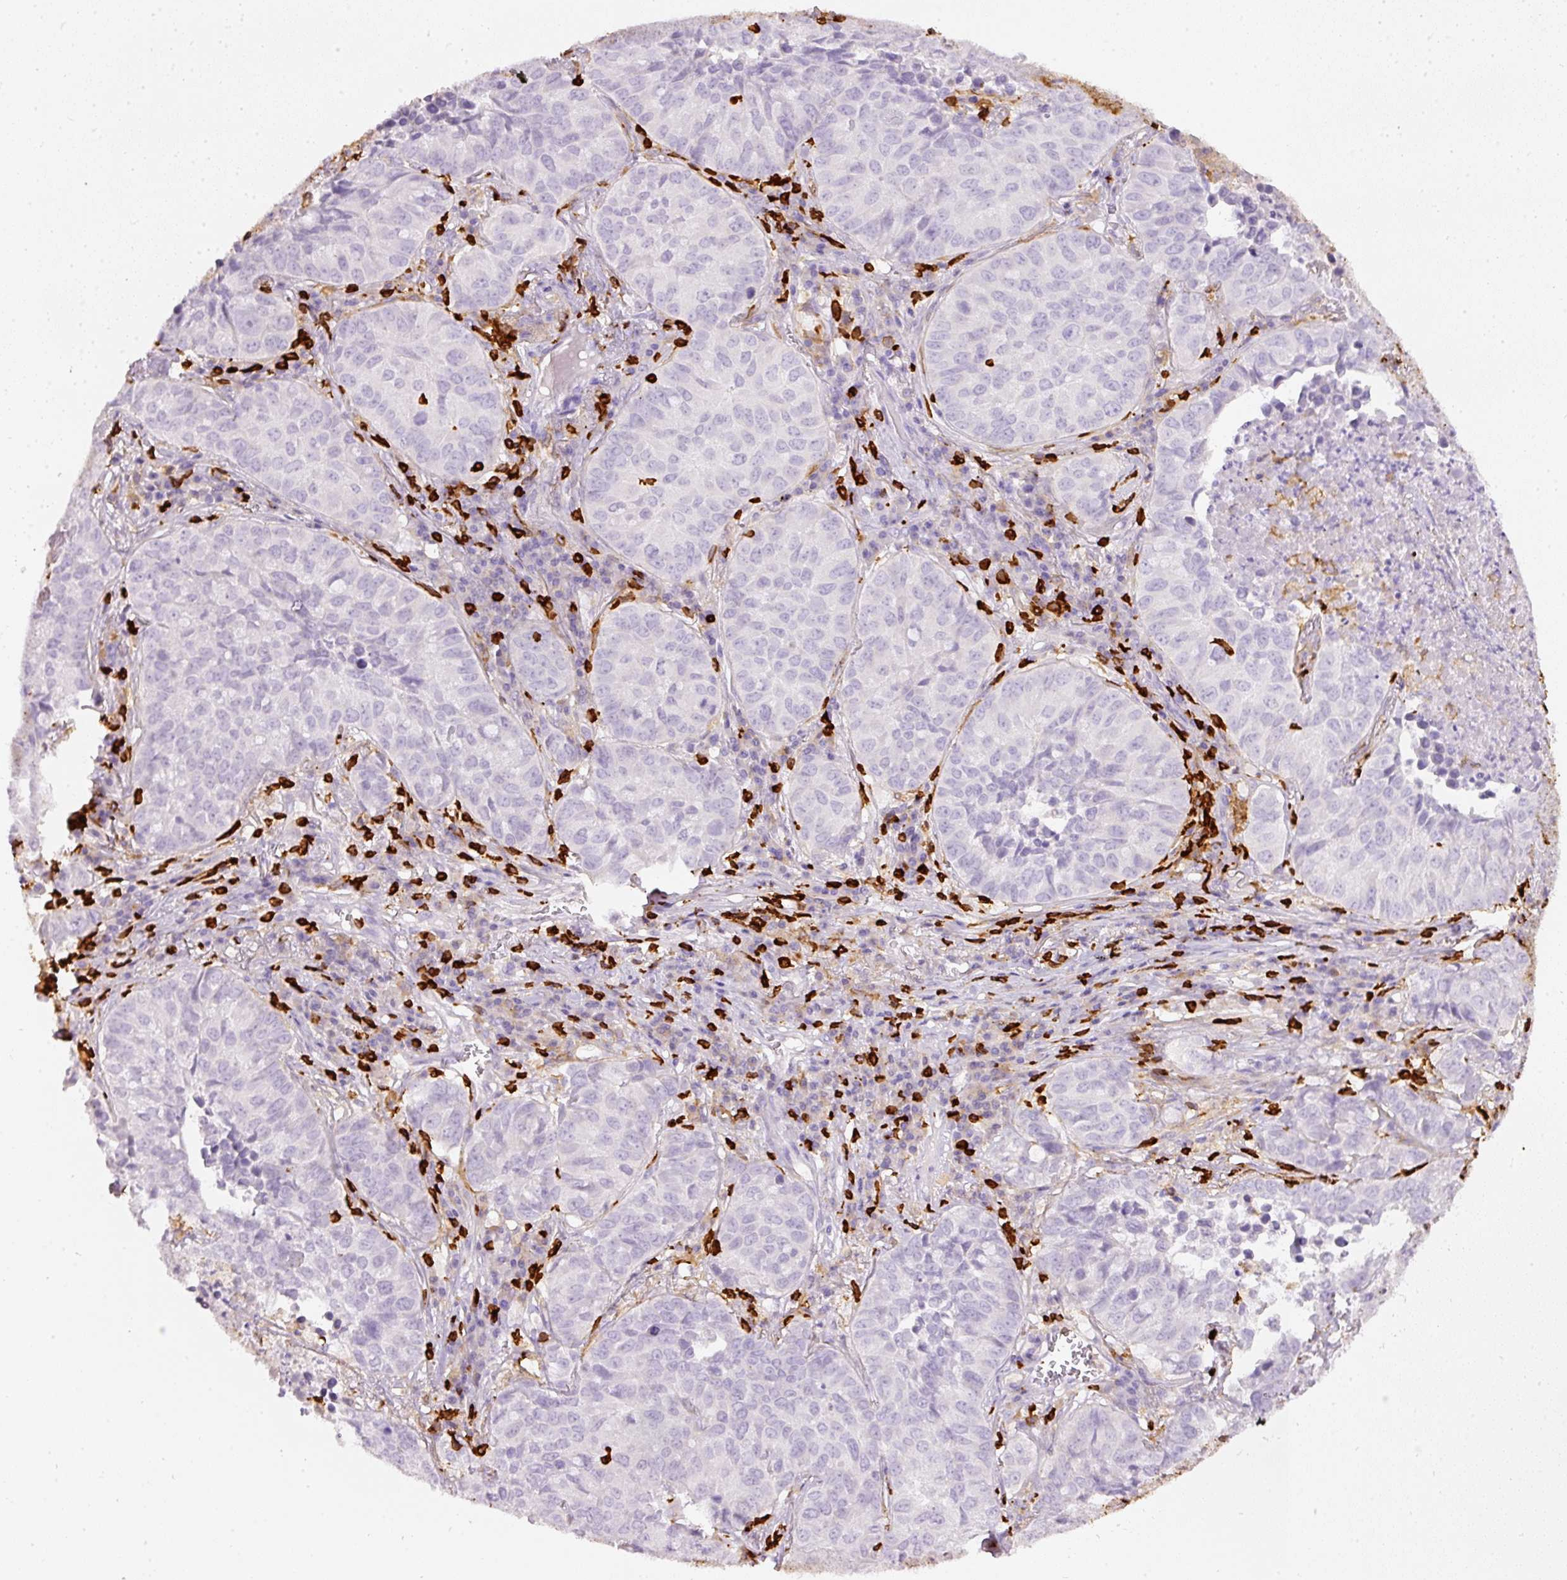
{"staining": {"intensity": "negative", "quantity": "none", "location": "none"}, "tissue": "lung cancer", "cell_type": "Tumor cells", "image_type": "cancer", "snomed": [{"axis": "morphology", "description": "Adenocarcinoma, NOS"}, {"axis": "topography", "description": "Lung"}], "caption": "An image of human lung cancer is negative for staining in tumor cells.", "gene": "EVL", "patient": {"sex": "female", "age": 50}}